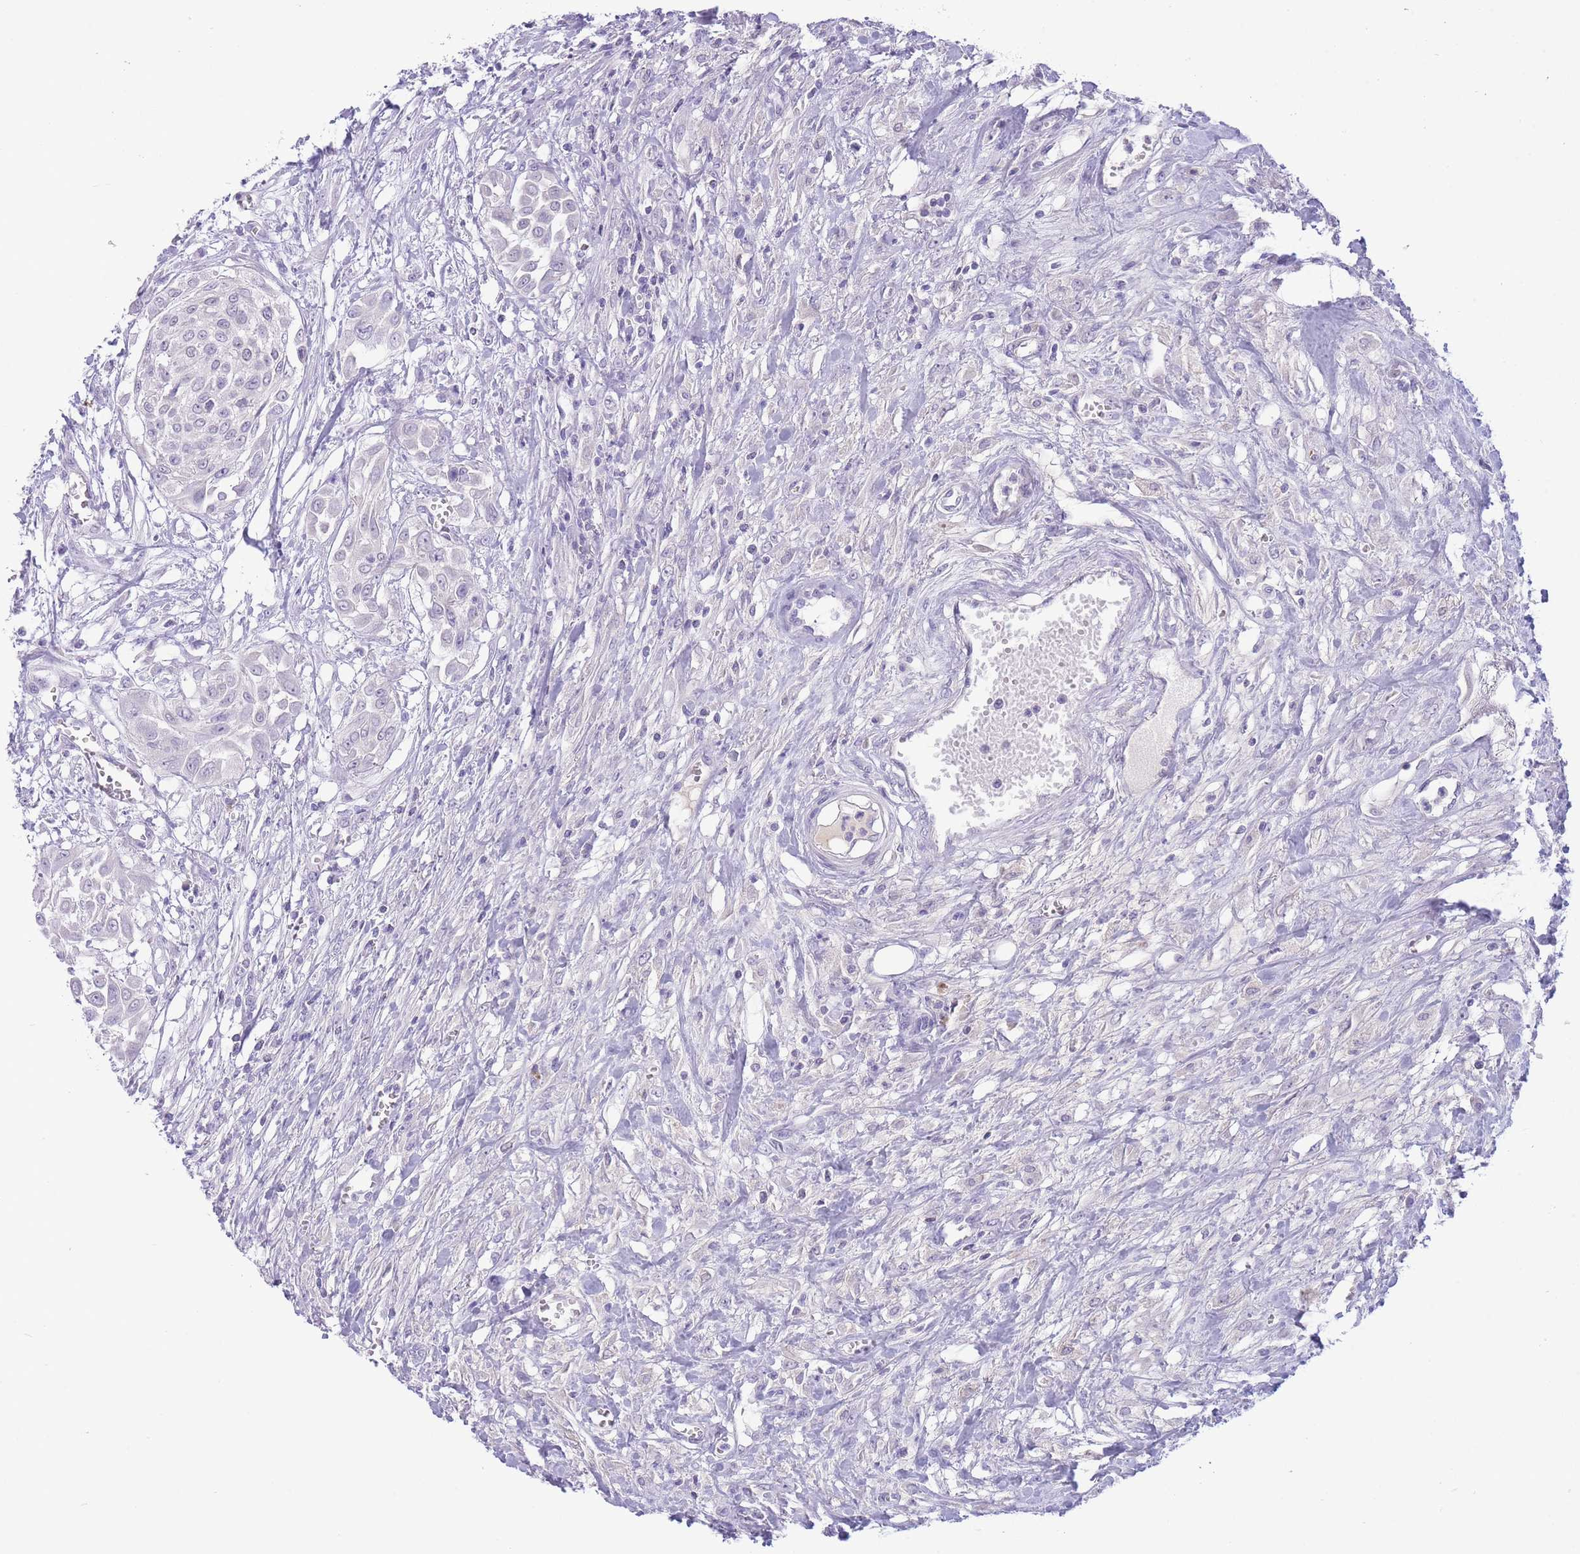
{"staining": {"intensity": "negative", "quantity": "none", "location": "none"}, "tissue": "urothelial cancer", "cell_type": "Tumor cells", "image_type": "cancer", "snomed": [{"axis": "morphology", "description": "Urothelial carcinoma, High grade"}, {"axis": "topography", "description": "Urinary bladder"}], "caption": "IHC photomicrograph of neoplastic tissue: urothelial carcinoma (high-grade) stained with DAB (3,3'-diaminobenzidine) displays no significant protein staining in tumor cells. (DAB immunohistochemistry (IHC) visualized using brightfield microscopy, high magnification).", "gene": "ASAP3", "patient": {"sex": "male", "age": 57}}